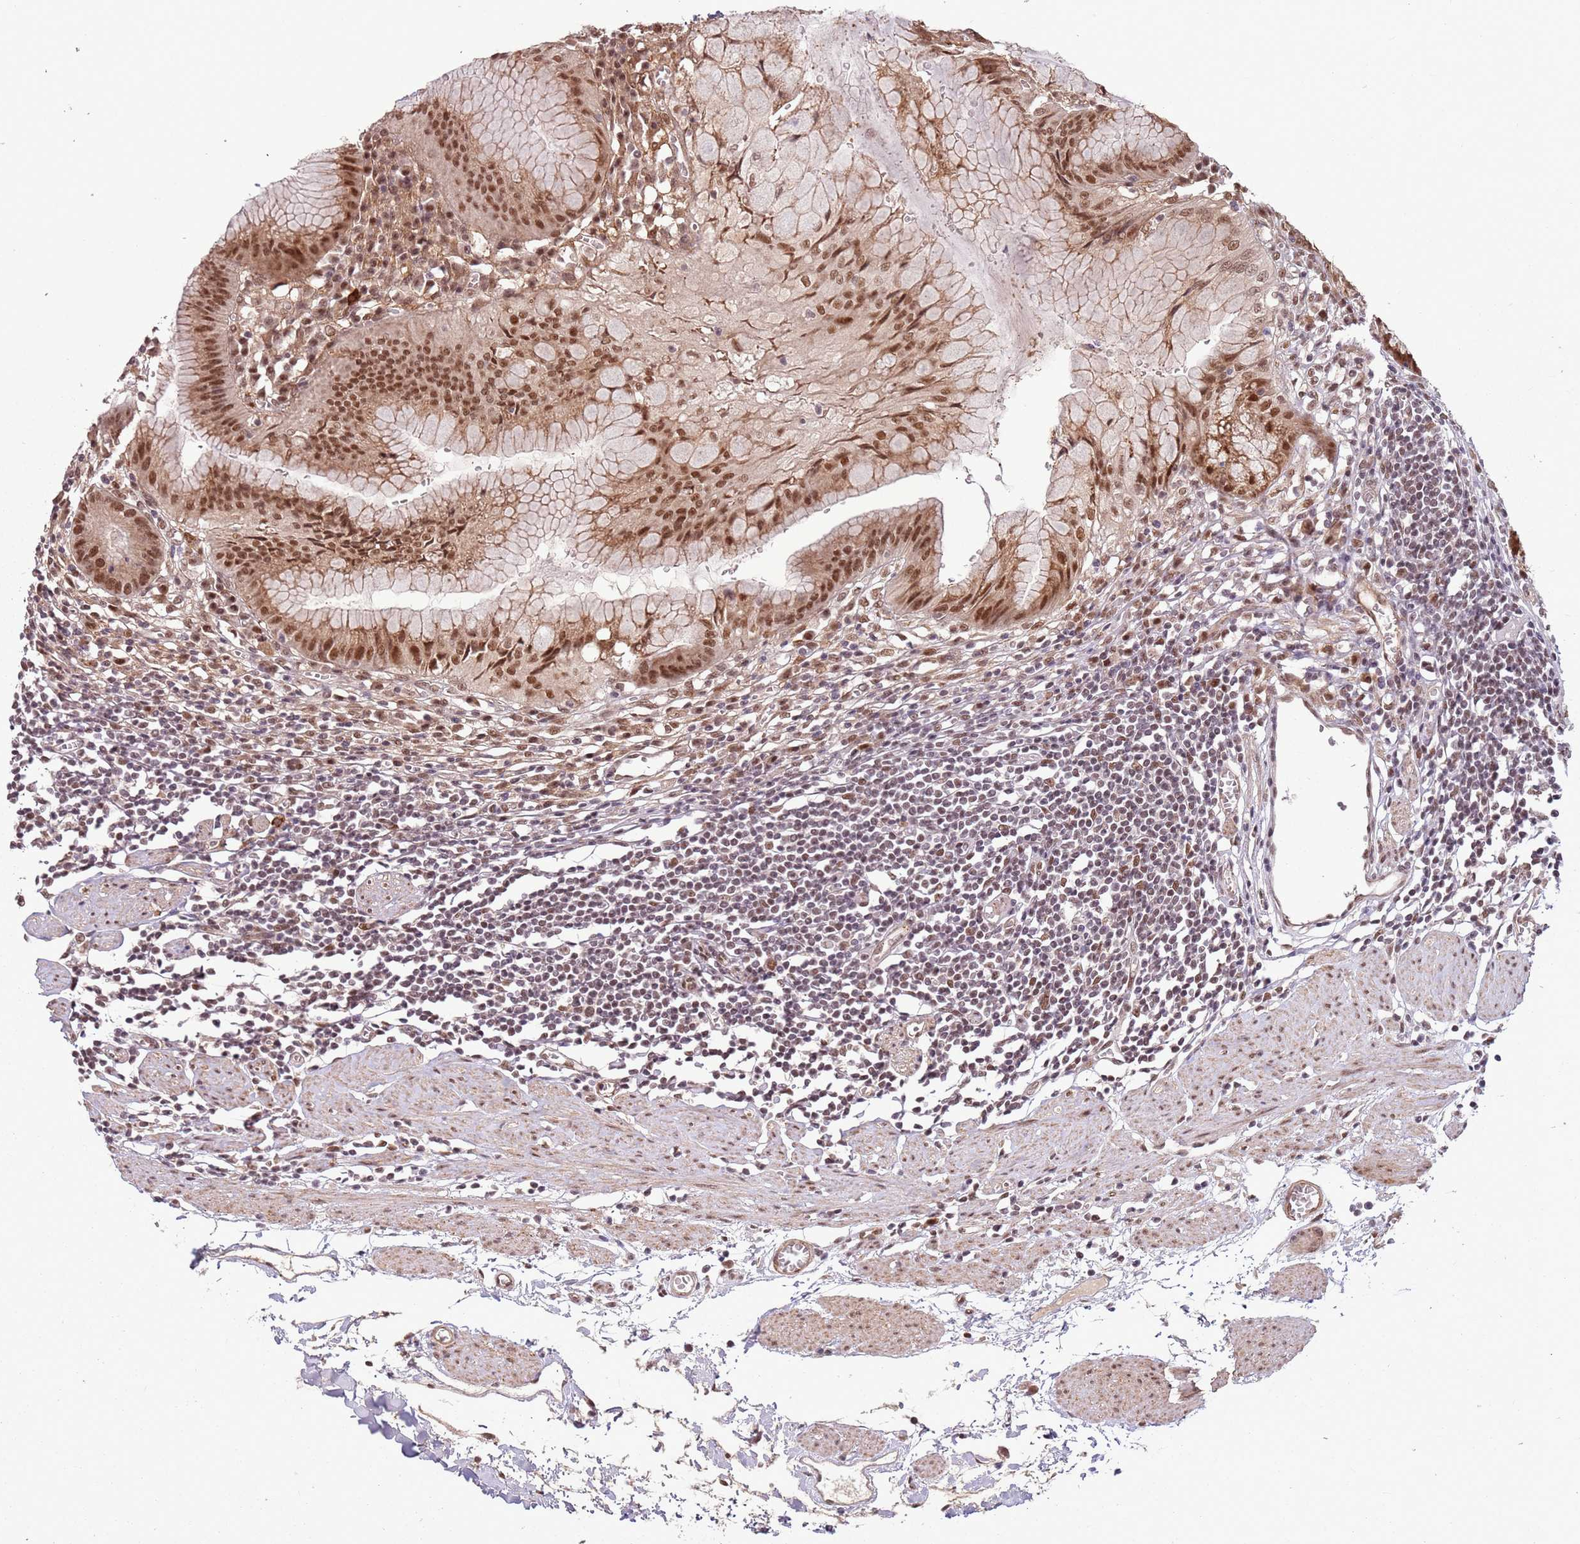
{"staining": {"intensity": "moderate", "quantity": ">75%", "location": "nuclear"}, "tissue": "stomach", "cell_type": "Glandular cells", "image_type": "normal", "snomed": [{"axis": "morphology", "description": "Normal tissue, NOS"}, {"axis": "topography", "description": "Stomach"}], "caption": "Moderate nuclear positivity is present in about >75% of glandular cells in normal stomach. (brown staining indicates protein expression, while blue staining denotes nuclei).", "gene": "POLR3H", "patient": {"sex": "male", "age": 55}}